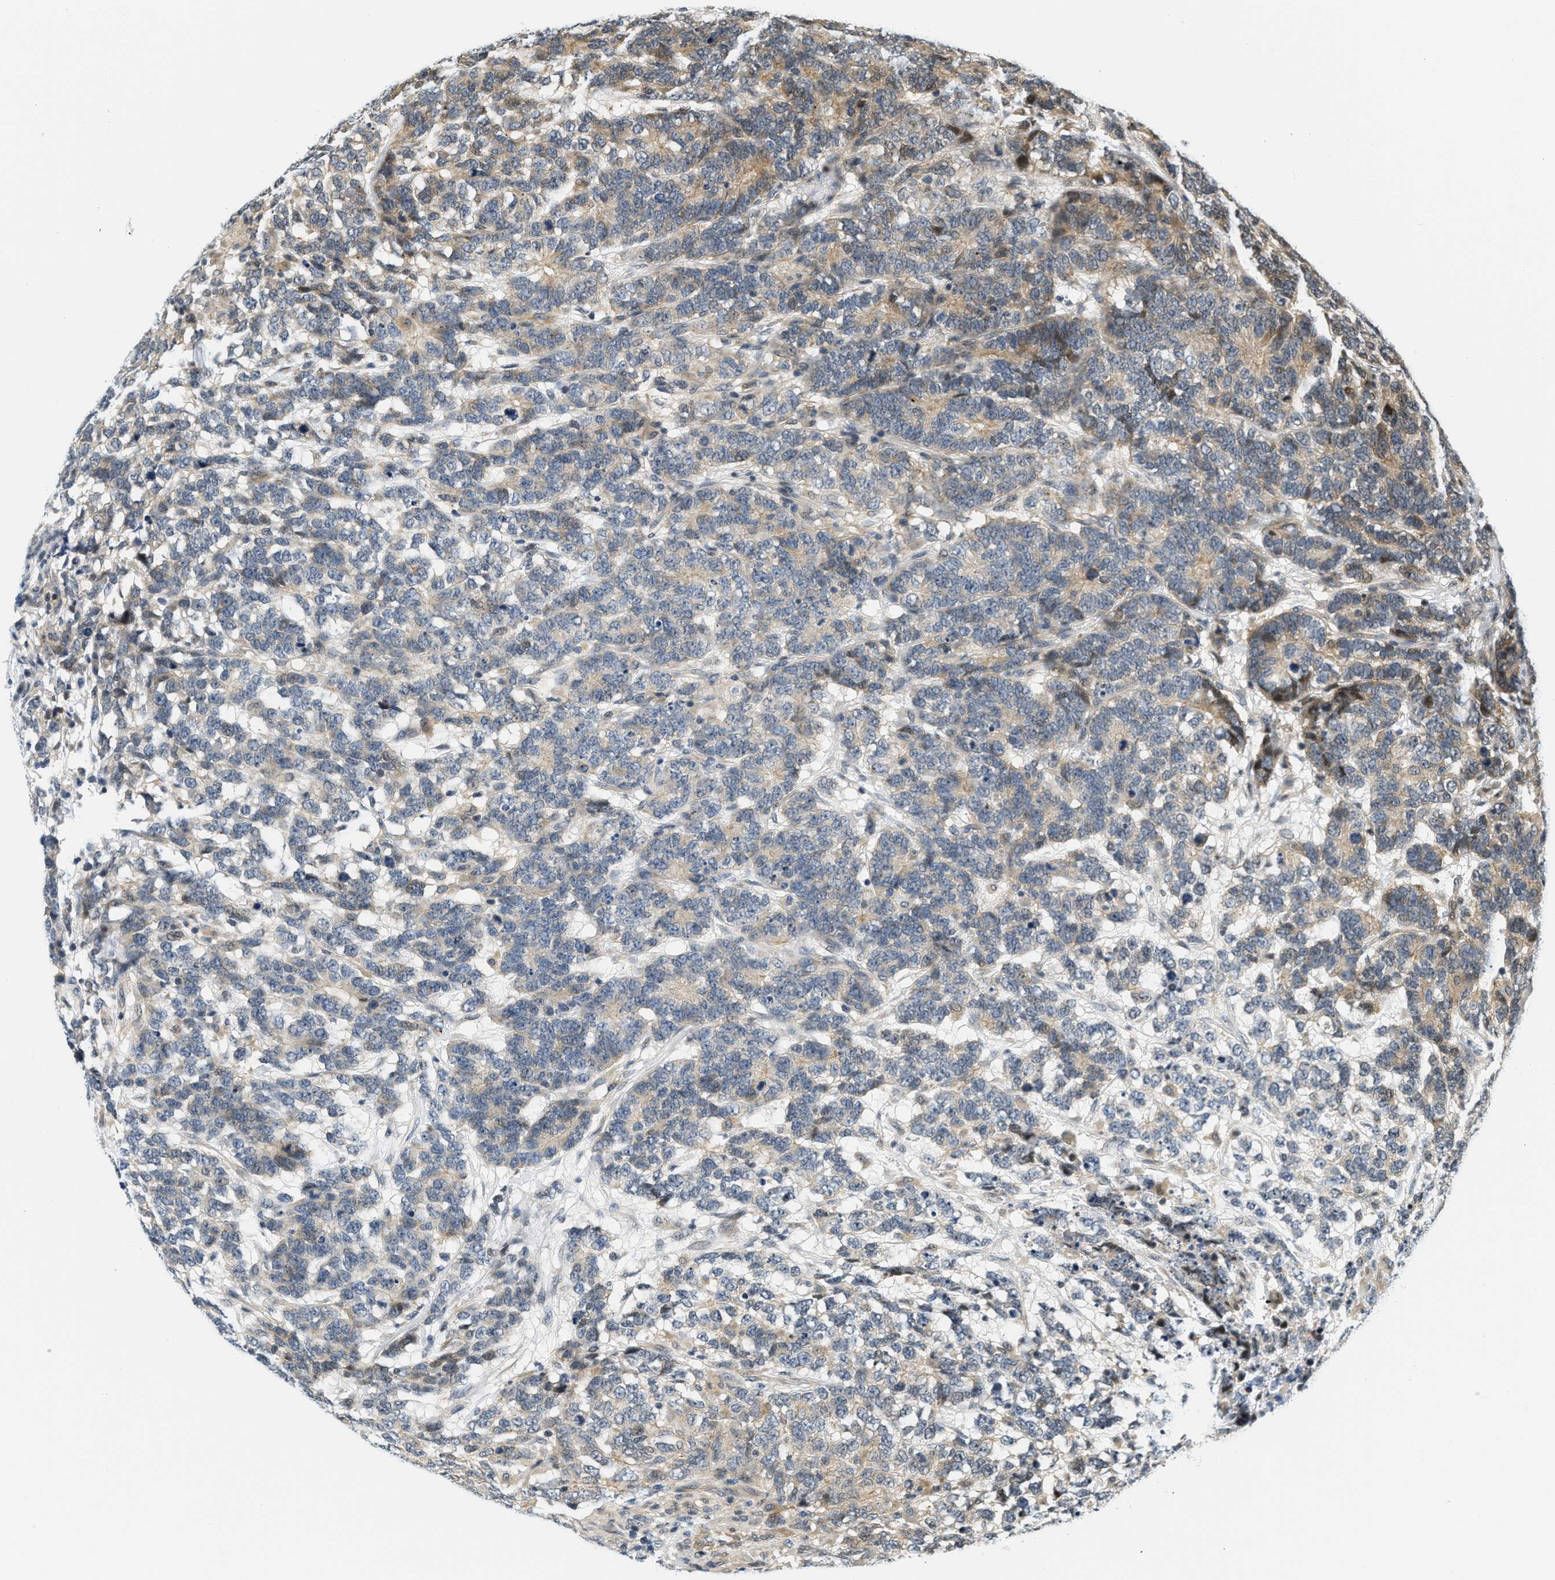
{"staining": {"intensity": "moderate", "quantity": "25%-75%", "location": "cytoplasmic/membranous"}, "tissue": "testis cancer", "cell_type": "Tumor cells", "image_type": "cancer", "snomed": [{"axis": "morphology", "description": "Carcinoma, Embryonal, NOS"}, {"axis": "topography", "description": "Testis"}], "caption": "An immunohistochemistry image of tumor tissue is shown. Protein staining in brown highlights moderate cytoplasmic/membranous positivity in testis embryonal carcinoma within tumor cells.", "gene": "KMT2A", "patient": {"sex": "male", "age": 26}}